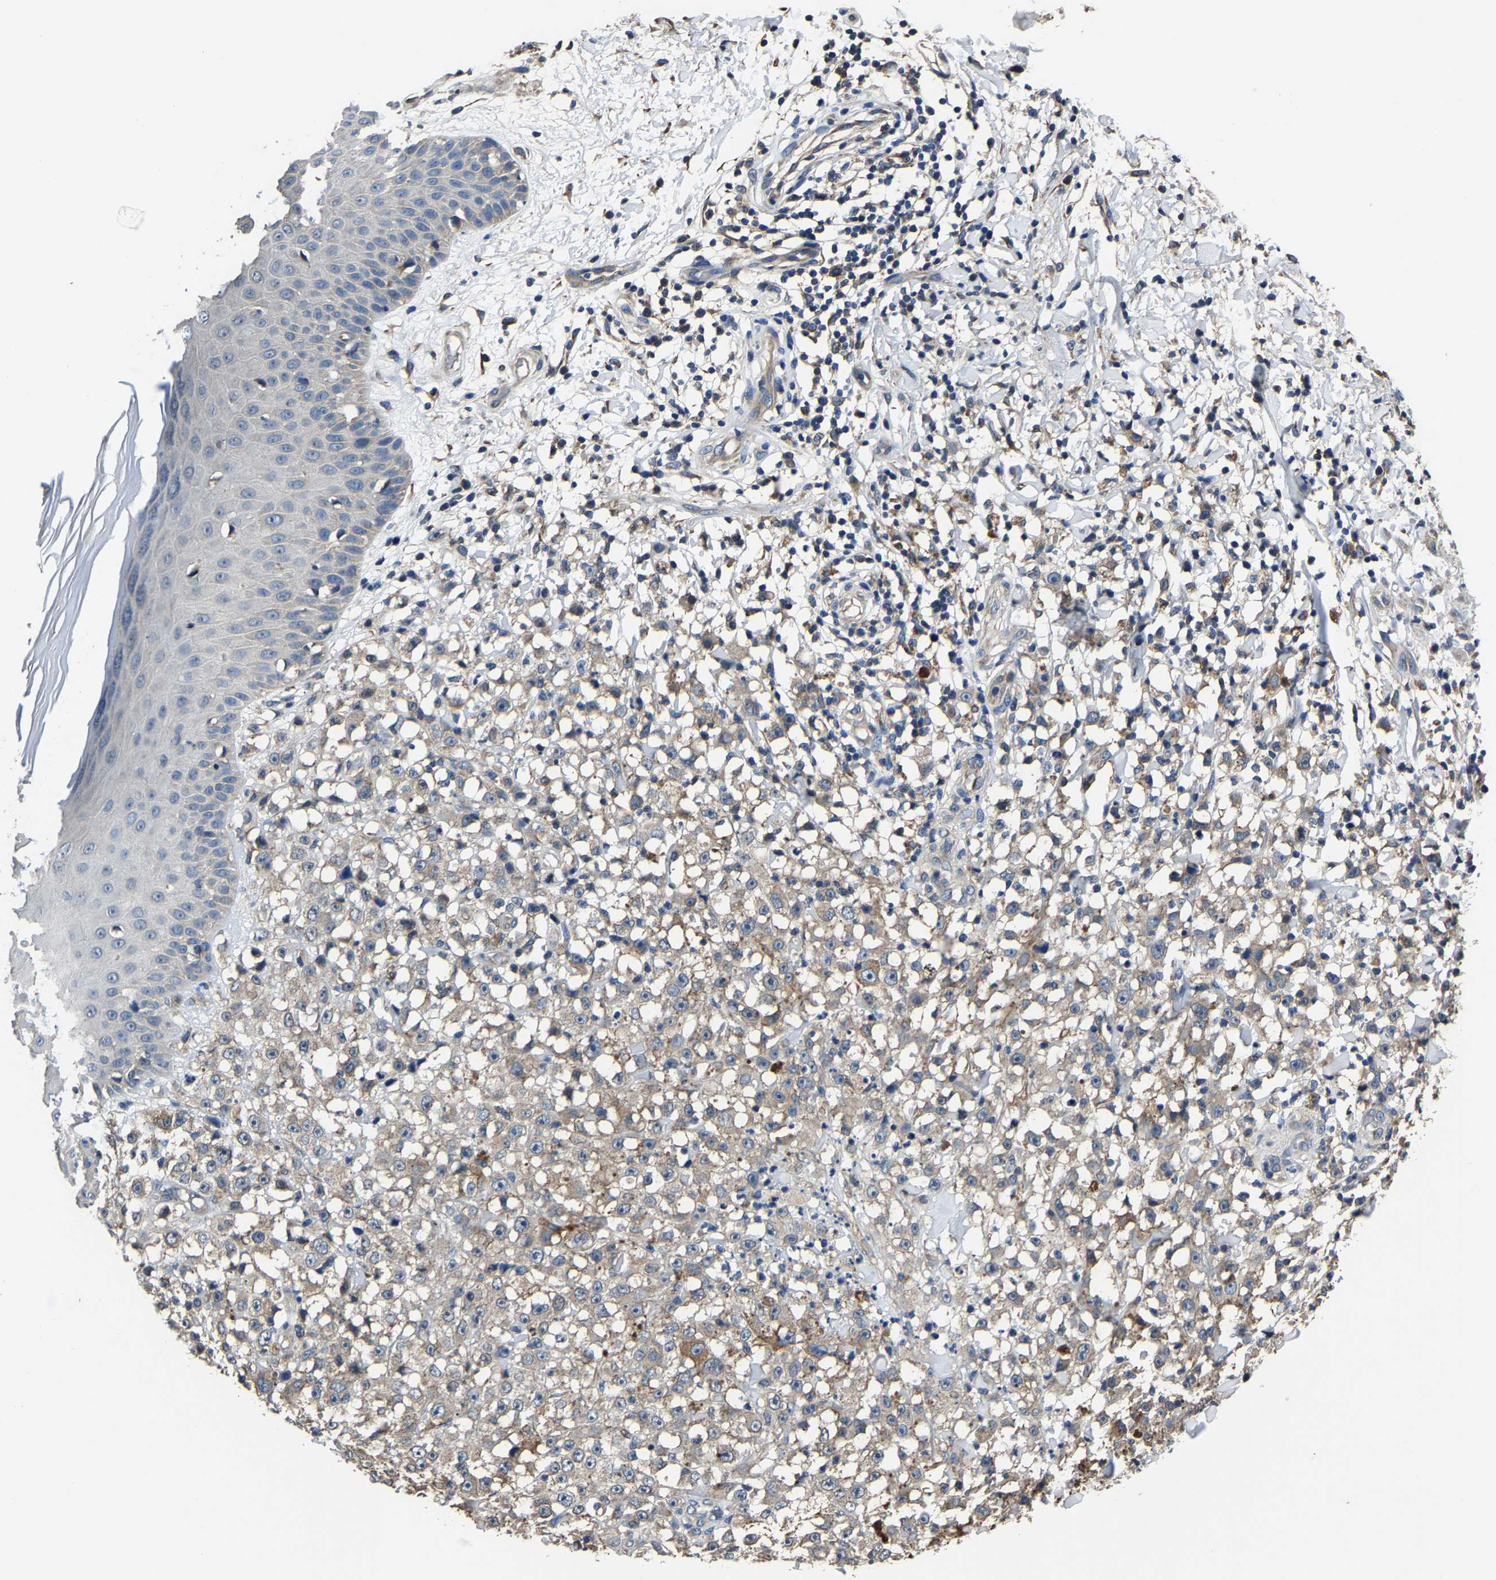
{"staining": {"intensity": "weak", "quantity": ">75%", "location": "cytoplasmic/membranous"}, "tissue": "melanoma", "cell_type": "Tumor cells", "image_type": "cancer", "snomed": [{"axis": "morphology", "description": "Malignant melanoma, NOS"}, {"axis": "topography", "description": "Skin"}], "caption": "Malignant melanoma stained with a brown dye demonstrates weak cytoplasmic/membranous positive staining in approximately >75% of tumor cells.", "gene": "STRBP", "patient": {"sex": "female", "age": 82}}